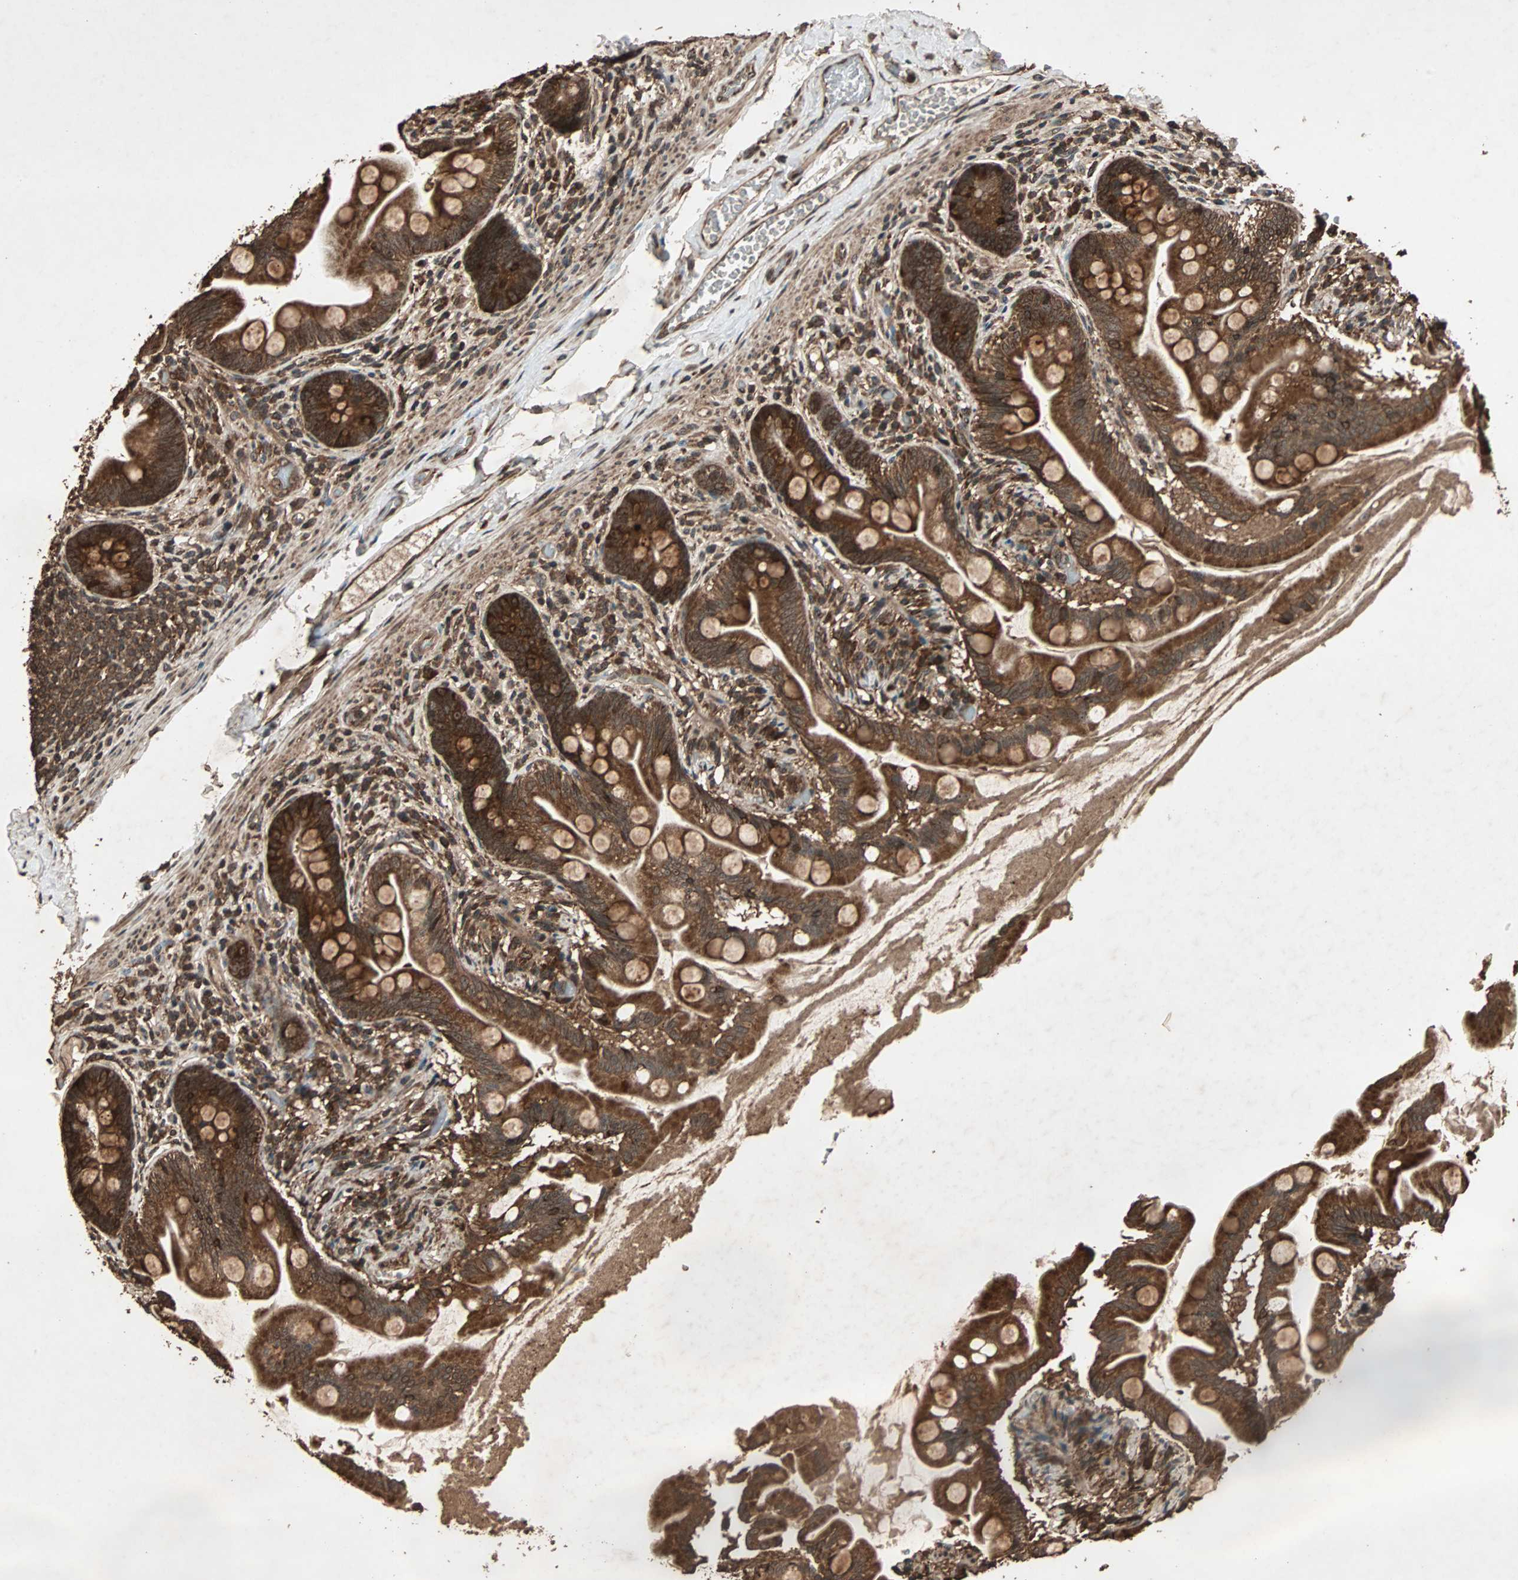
{"staining": {"intensity": "strong", "quantity": ">75%", "location": "cytoplasmic/membranous"}, "tissue": "small intestine", "cell_type": "Glandular cells", "image_type": "normal", "snomed": [{"axis": "morphology", "description": "Normal tissue, NOS"}, {"axis": "topography", "description": "Small intestine"}], "caption": "DAB immunohistochemical staining of normal small intestine reveals strong cytoplasmic/membranous protein expression in approximately >75% of glandular cells. The staining is performed using DAB brown chromogen to label protein expression. The nuclei are counter-stained blue using hematoxylin.", "gene": "LAMTOR5", "patient": {"sex": "female", "age": 56}}